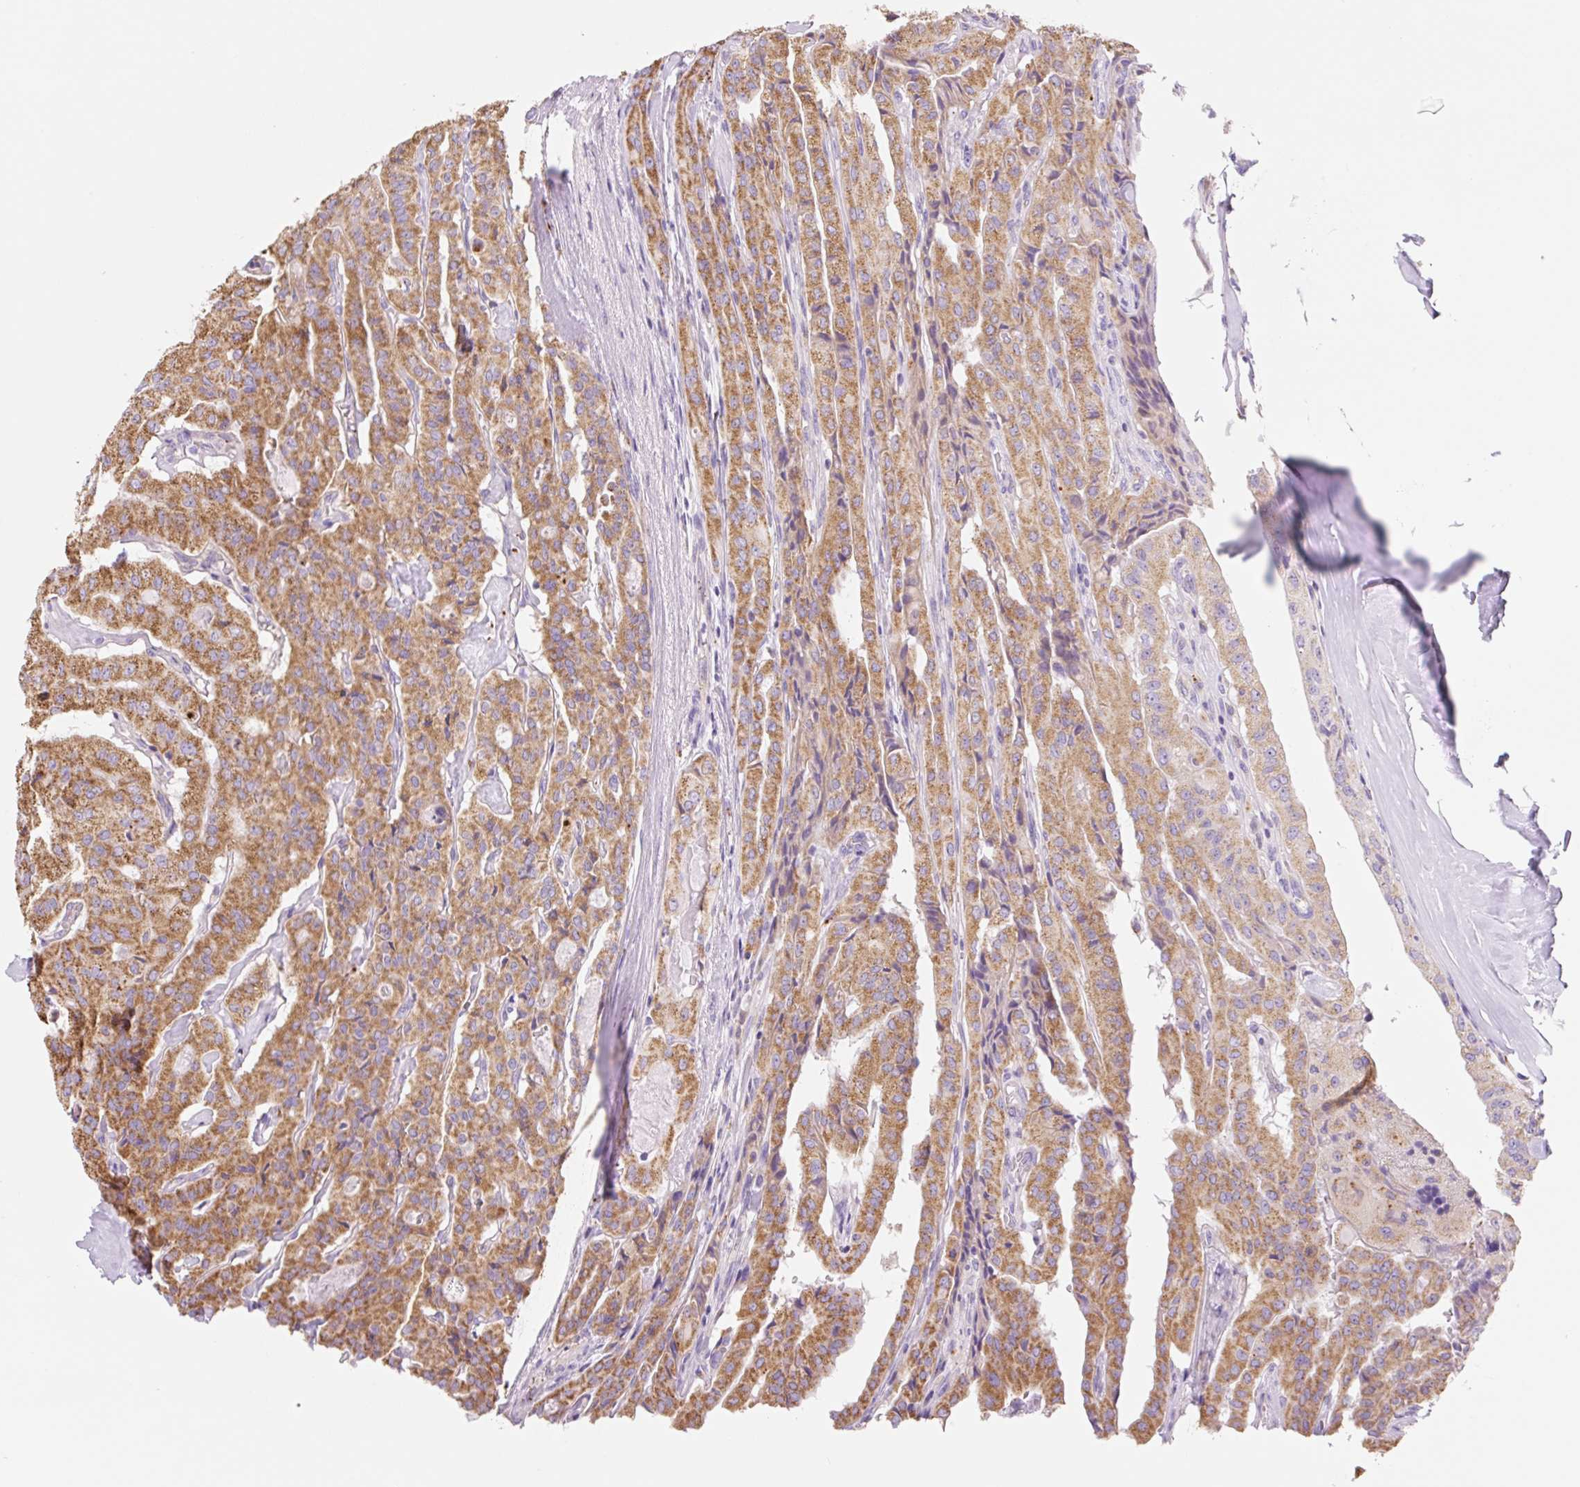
{"staining": {"intensity": "moderate", "quantity": ">75%", "location": "cytoplasmic/membranous"}, "tissue": "thyroid cancer", "cell_type": "Tumor cells", "image_type": "cancer", "snomed": [{"axis": "morphology", "description": "Papillary adenocarcinoma, NOS"}, {"axis": "topography", "description": "Thyroid gland"}], "caption": "The image demonstrates staining of papillary adenocarcinoma (thyroid), revealing moderate cytoplasmic/membranous protein staining (brown color) within tumor cells.", "gene": "CLEC3A", "patient": {"sex": "female", "age": 59}}